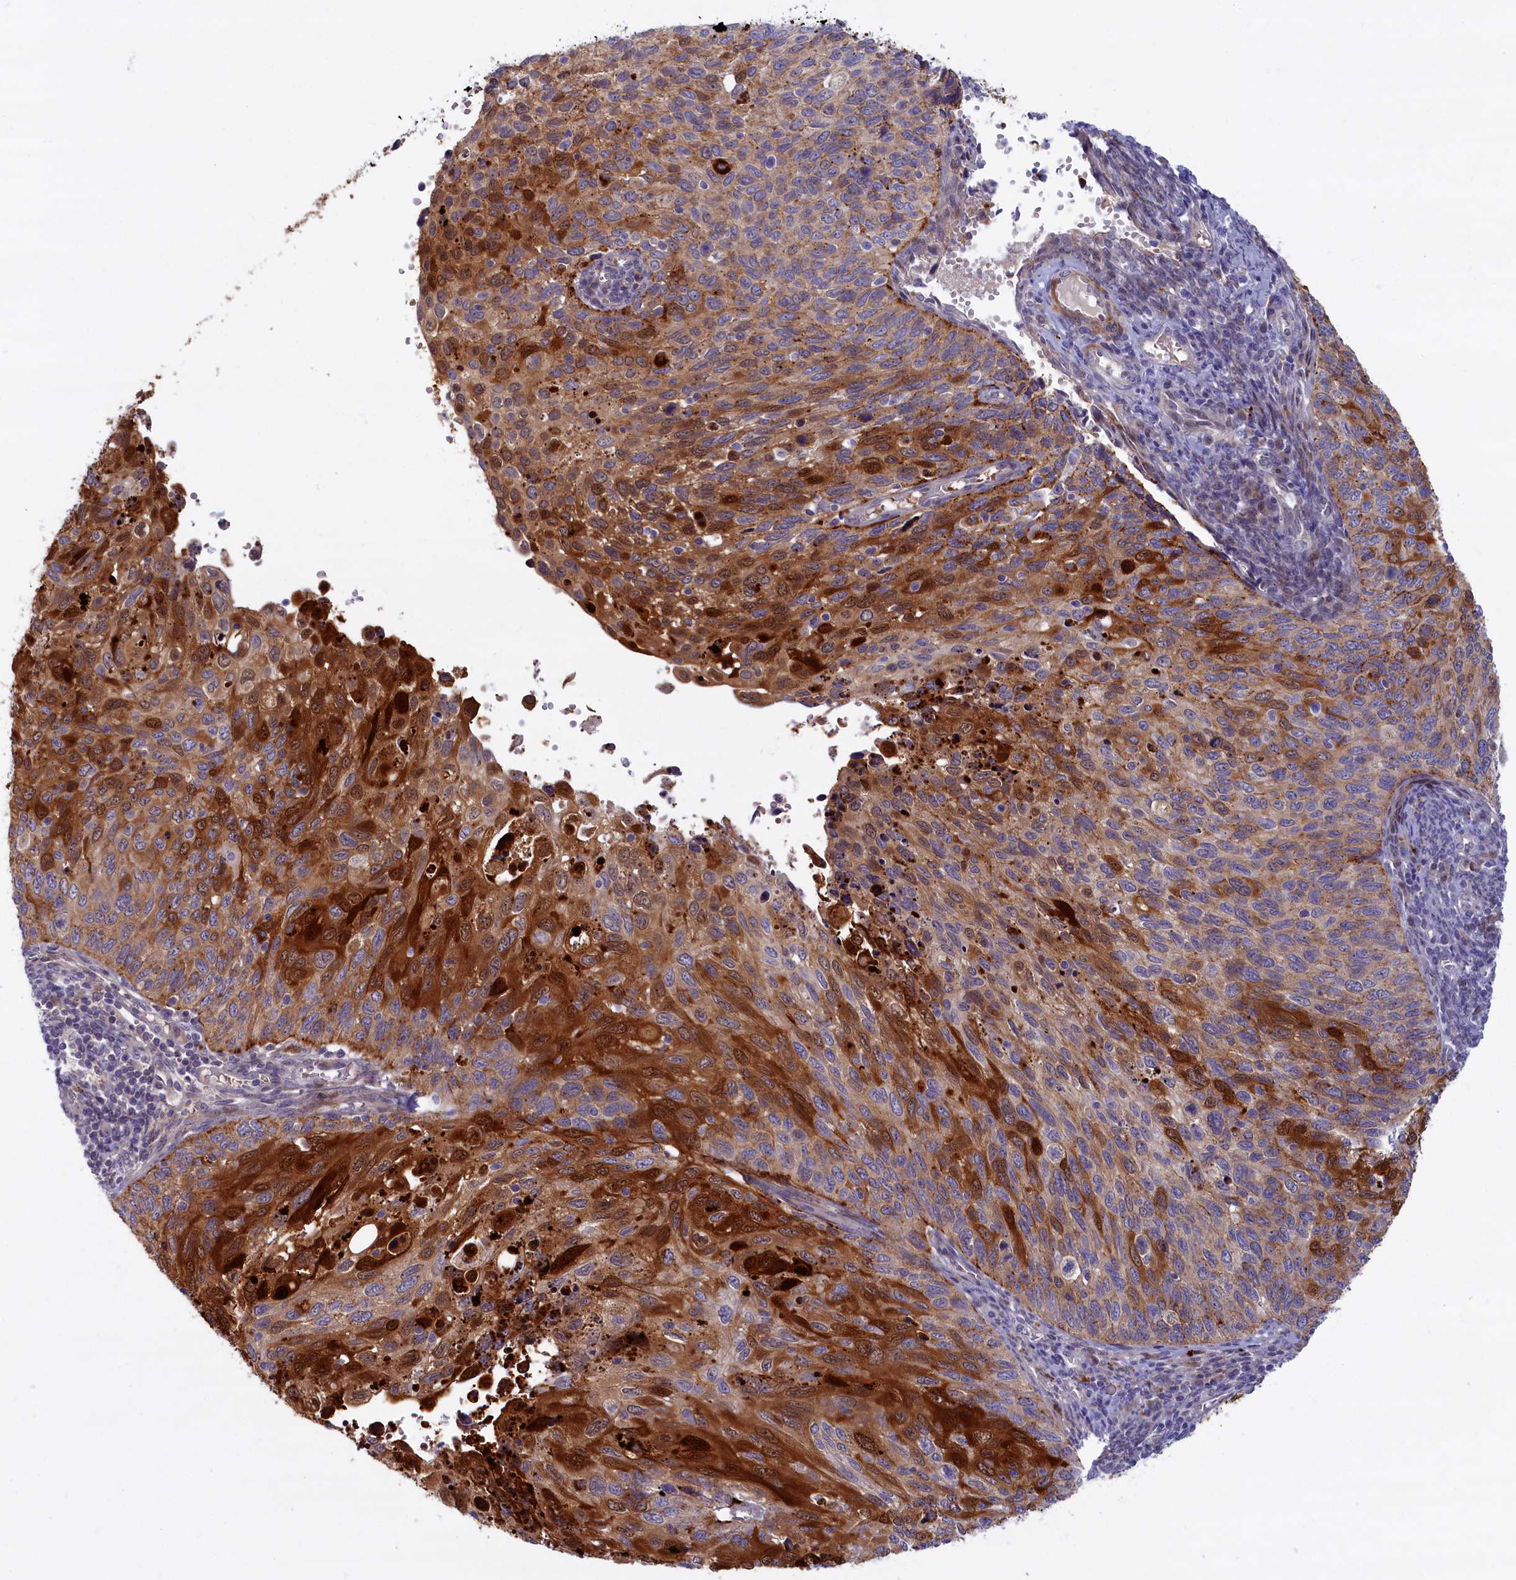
{"staining": {"intensity": "strong", "quantity": "25%-75%", "location": "cytoplasmic/membranous,nuclear"}, "tissue": "cervical cancer", "cell_type": "Tumor cells", "image_type": "cancer", "snomed": [{"axis": "morphology", "description": "Squamous cell carcinoma, NOS"}, {"axis": "topography", "description": "Cervix"}], "caption": "Protein staining shows strong cytoplasmic/membranous and nuclear positivity in about 25%-75% of tumor cells in cervical cancer.", "gene": "FCSK", "patient": {"sex": "female", "age": 70}}